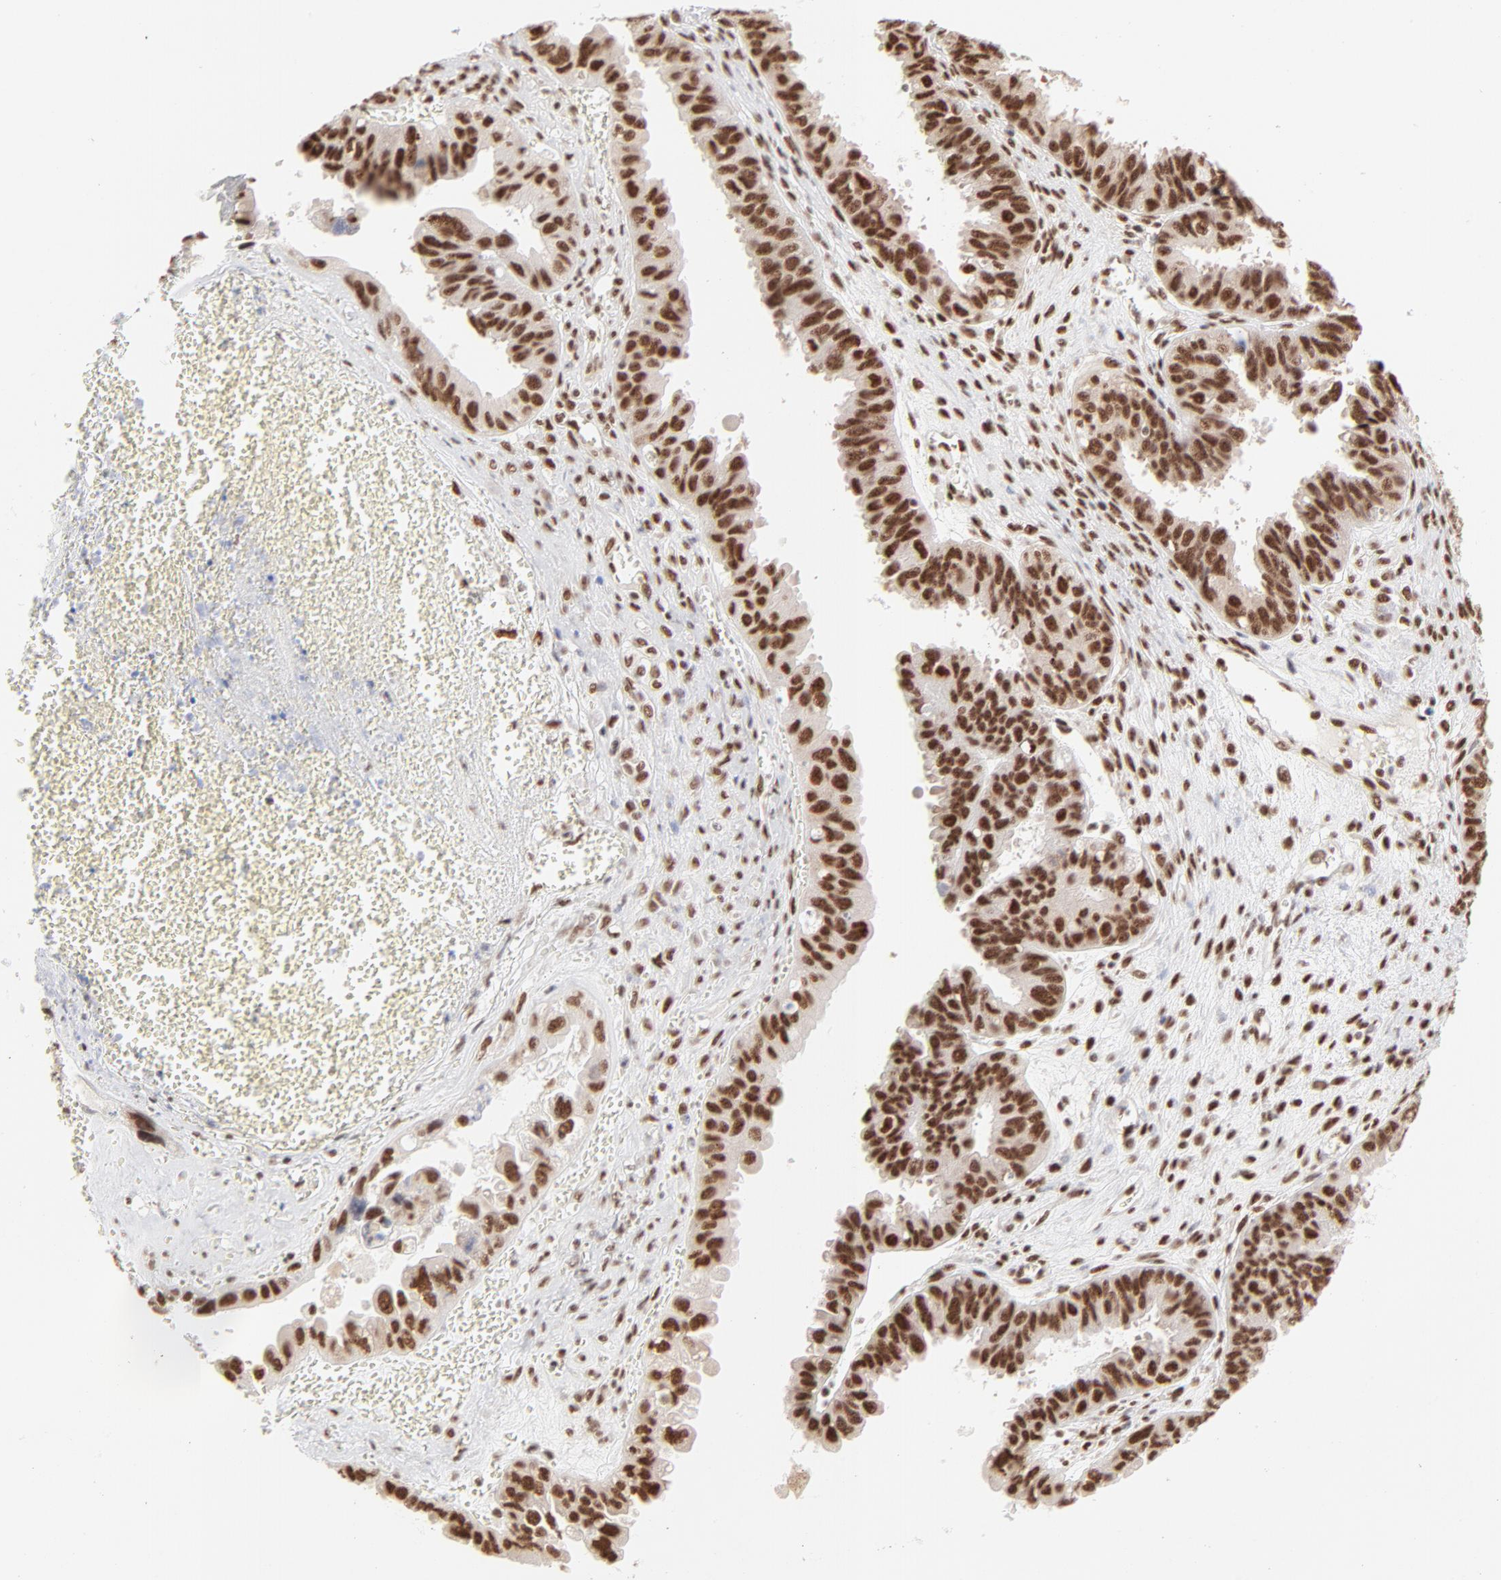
{"staining": {"intensity": "strong", "quantity": ">75%", "location": "nuclear"}, "tissue": "ovarian cancer", "cell_type": "Tumor cells", "image_type": "cancer", "snomed": [{"axis": "morphology", "description": "Carcinoma, endometroid"}, {"axis": "topography", "description": "Ovary"}], "caption": "A photomicrograph of human ovarian cancer (endometroid carcinoma) stained for a protein displays strong nuclear brown staining in tumor cells.", "gene": "TARDBP", "patient": {"sex": "female", "age": 85}}